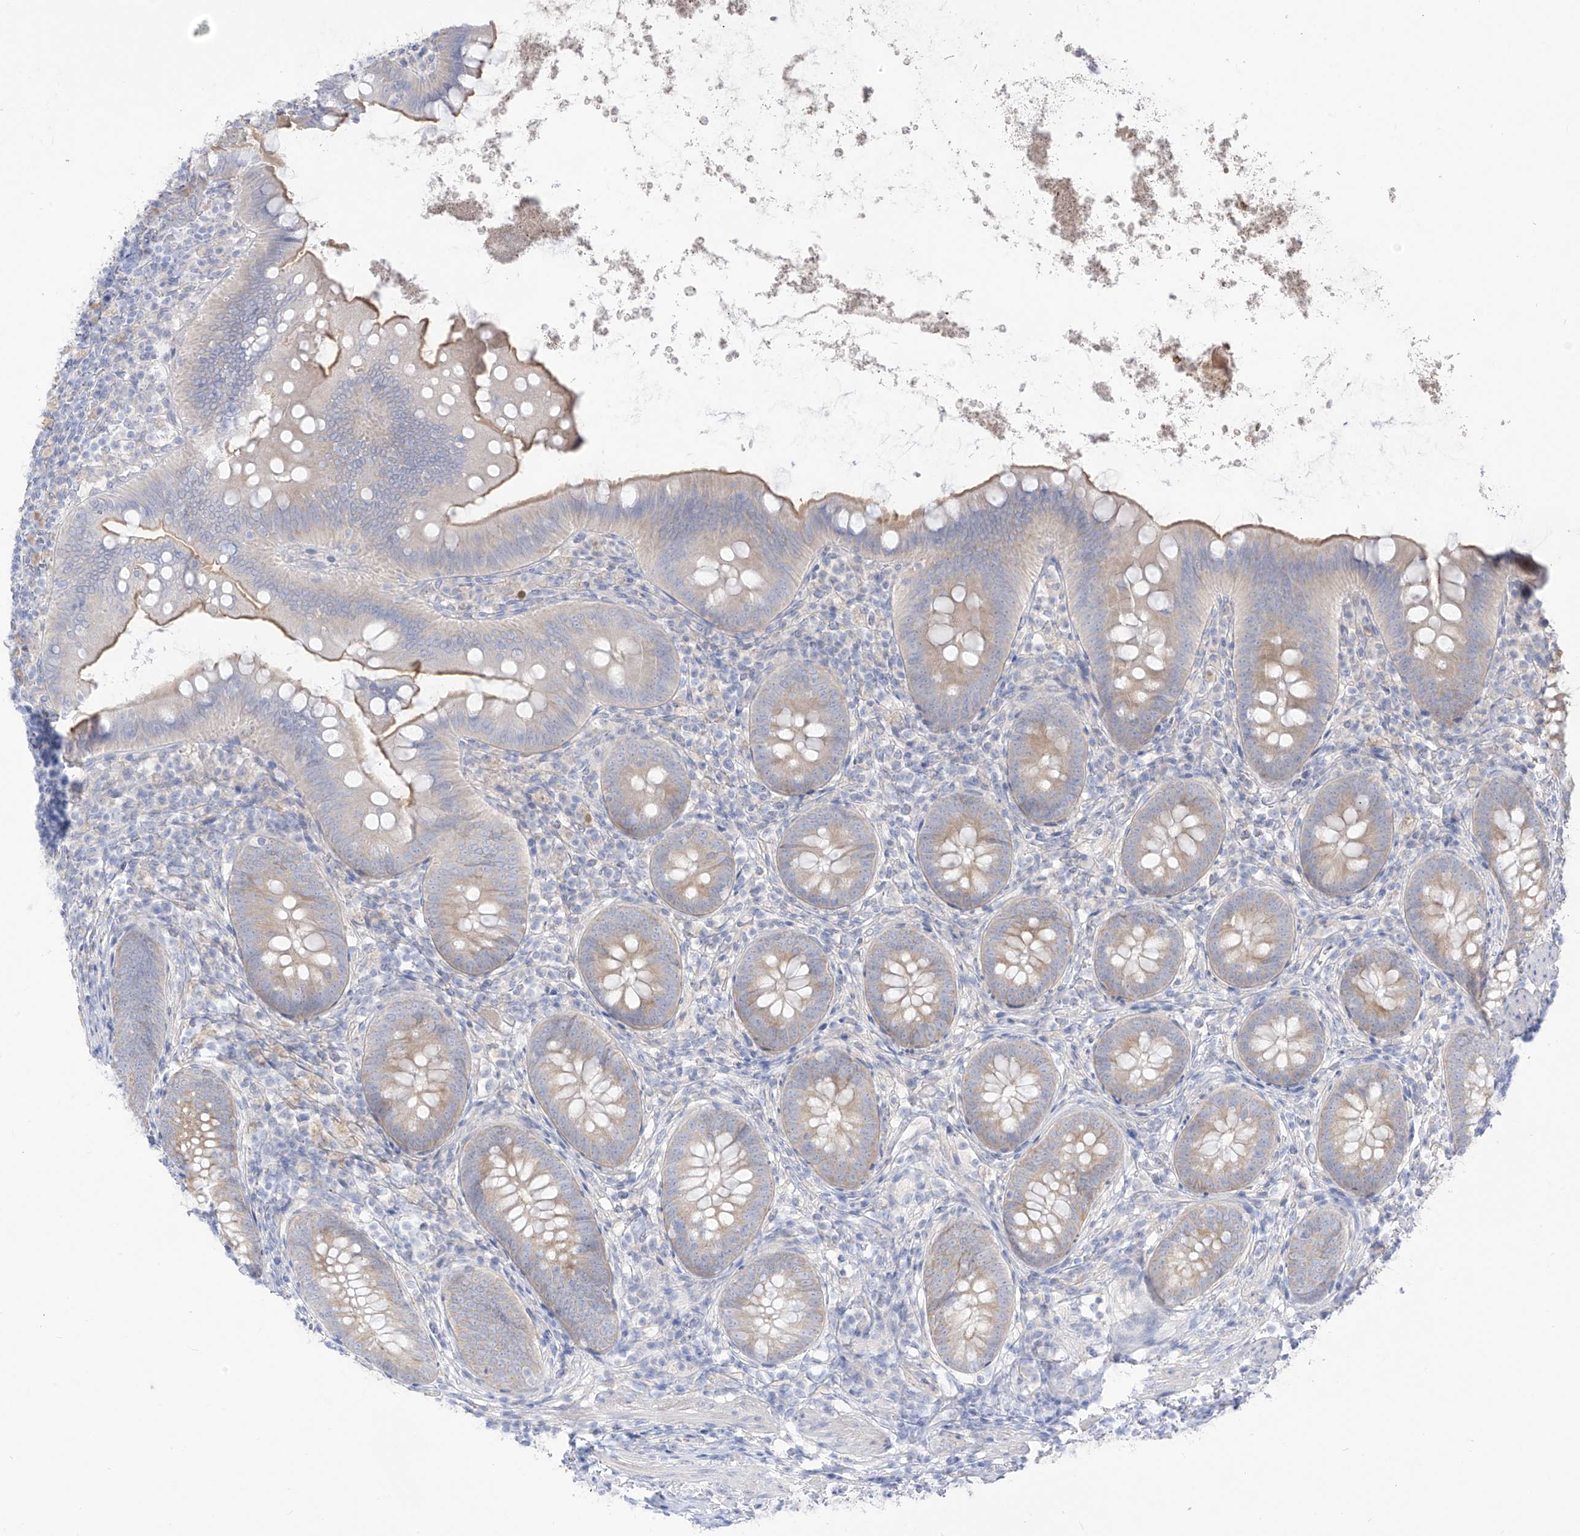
{"staining": {"intensity": "weak", "quantity": "25%-75%", "location": "cytoplasmic/membranous"}, "tissue": "appendix", "cell_type": "Glandular cells", "image_type": "normal", "snomed": [{"axis": "morphology", "description": "Normal tissue, NOS"}, {"axis": "topography", "description": "Appendix"}], "caption": "Immunohistochemistry (IHC) (DAB) staining of normal human appendix demonstrates weak cytoplasmic/membranous protein staining in about 25%-75% of glandular cells.", "gene": "ARHGEF40", "patient": {"sex": "female", "age": 62}}